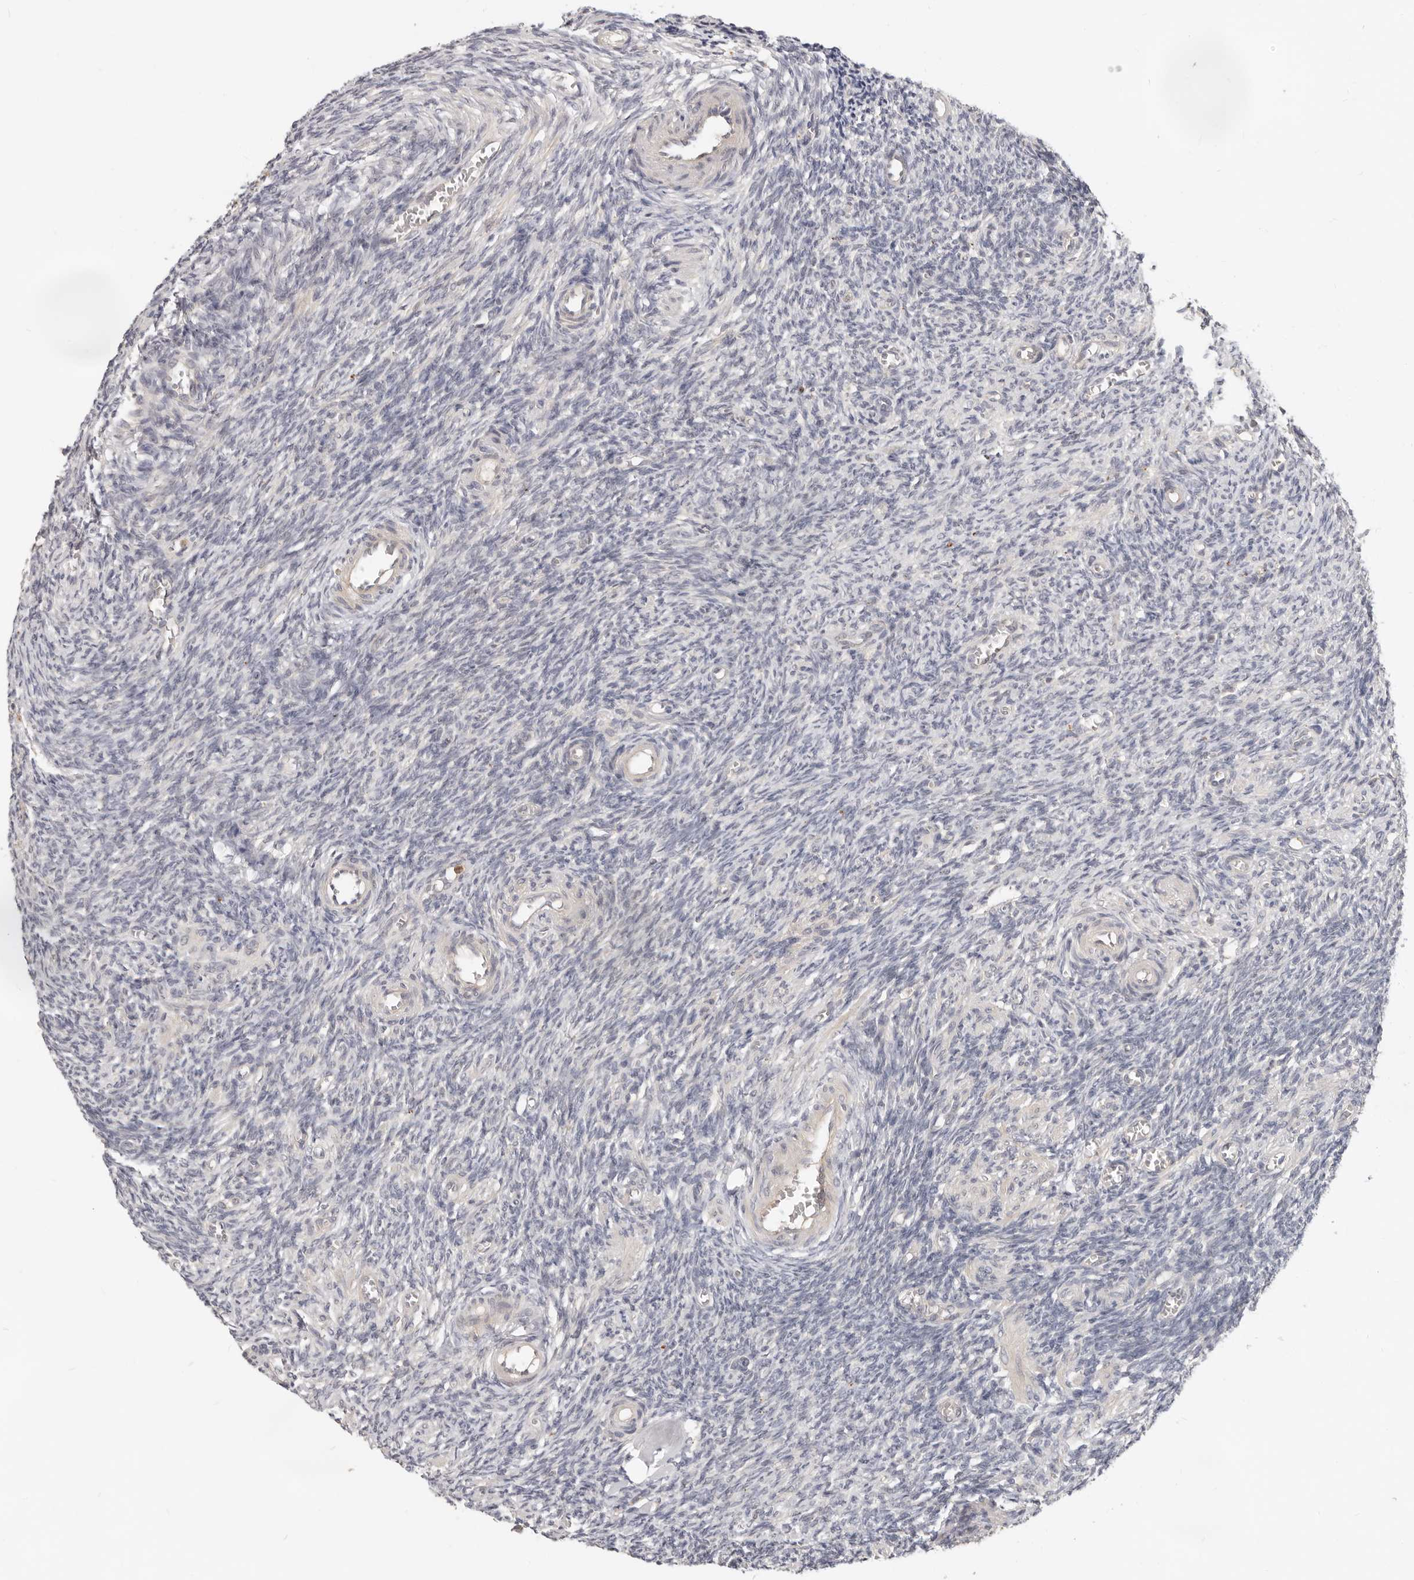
{"staining": {"intensity": "negative", "quantity": "none", "location": "none"}, "tissue": "ovary", "cell_type": "Ovarian stroma cells", "image_type": "normal", "snomed": [{"axis": "morphology", "description": "Normal tissue, NOS"}, {"axis": "topography", "description": "Ovary"}], "caption": "An immunohistochemistry (IHC) photomicrograph of unremarkable ovary is shown. There is no staining in ovarian stroma cells of ovary. Brightfield microscopy of IHC stained with DAB (brown) and hematoxylin (blue), captured at high magnification.", "gene": "USP49", "patient": {"sex": "female", "age": 27}}